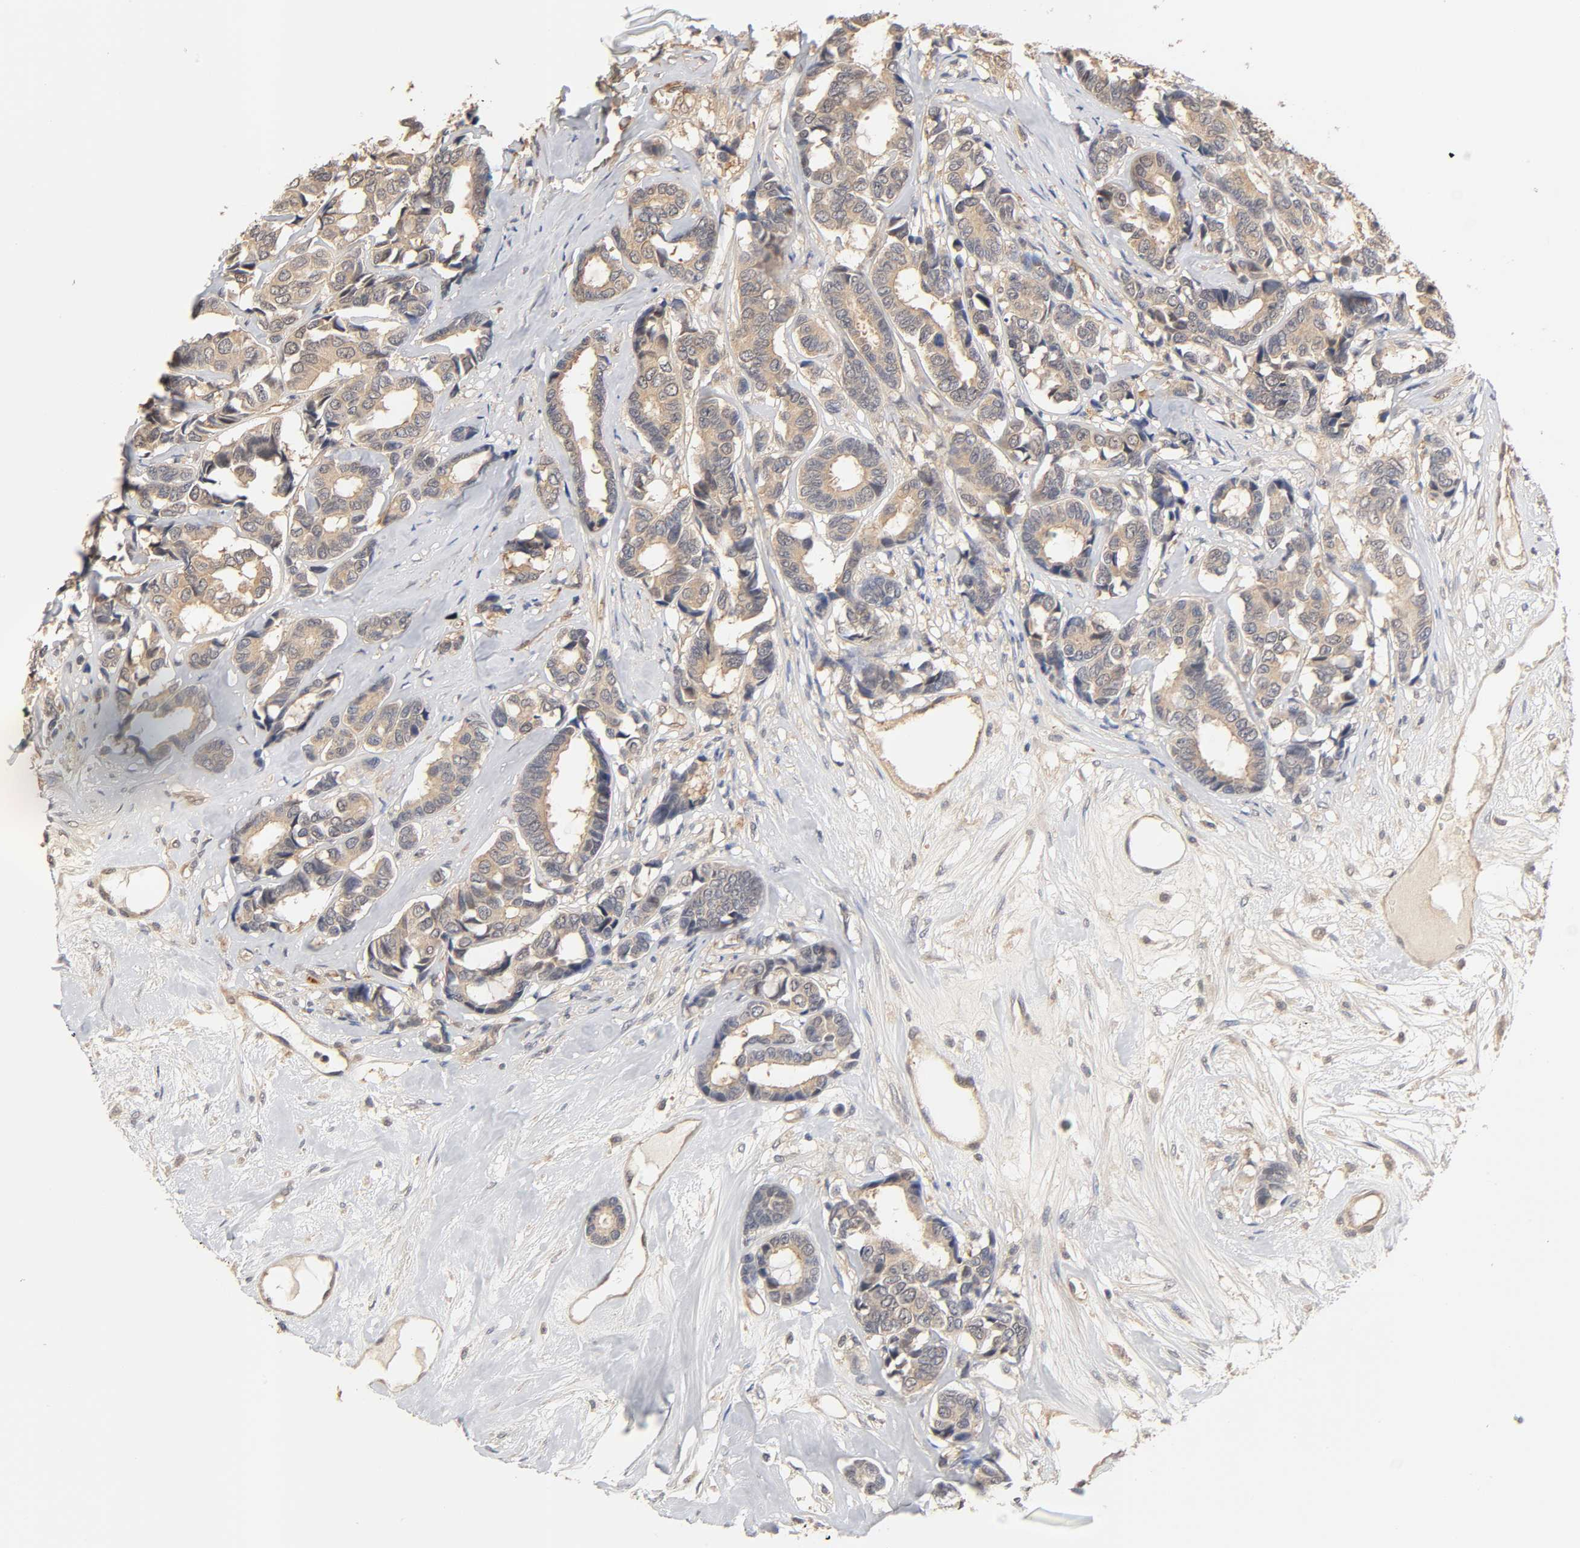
{"staining": {"intensity": "weak", "quantity": ">75%", "location": "cytoplasmic/membranous"}, "tissue": "breast cancer", "cell_type": "Tumor cells", "image_type": "cancer", "snomed": [{"axis": "morphology", "description": "Duct carcinoma"}, {"axis": "topography", "description": "Breast"}], "caption": "The image demonstrates a brown stain indicating the presence of a protein in the cytoplasmic/membranous of tumor cells in invasive ductal carcinoma (breast).", "gene": "PDE5A", "patient": {"sex": "female", "age": 87}}